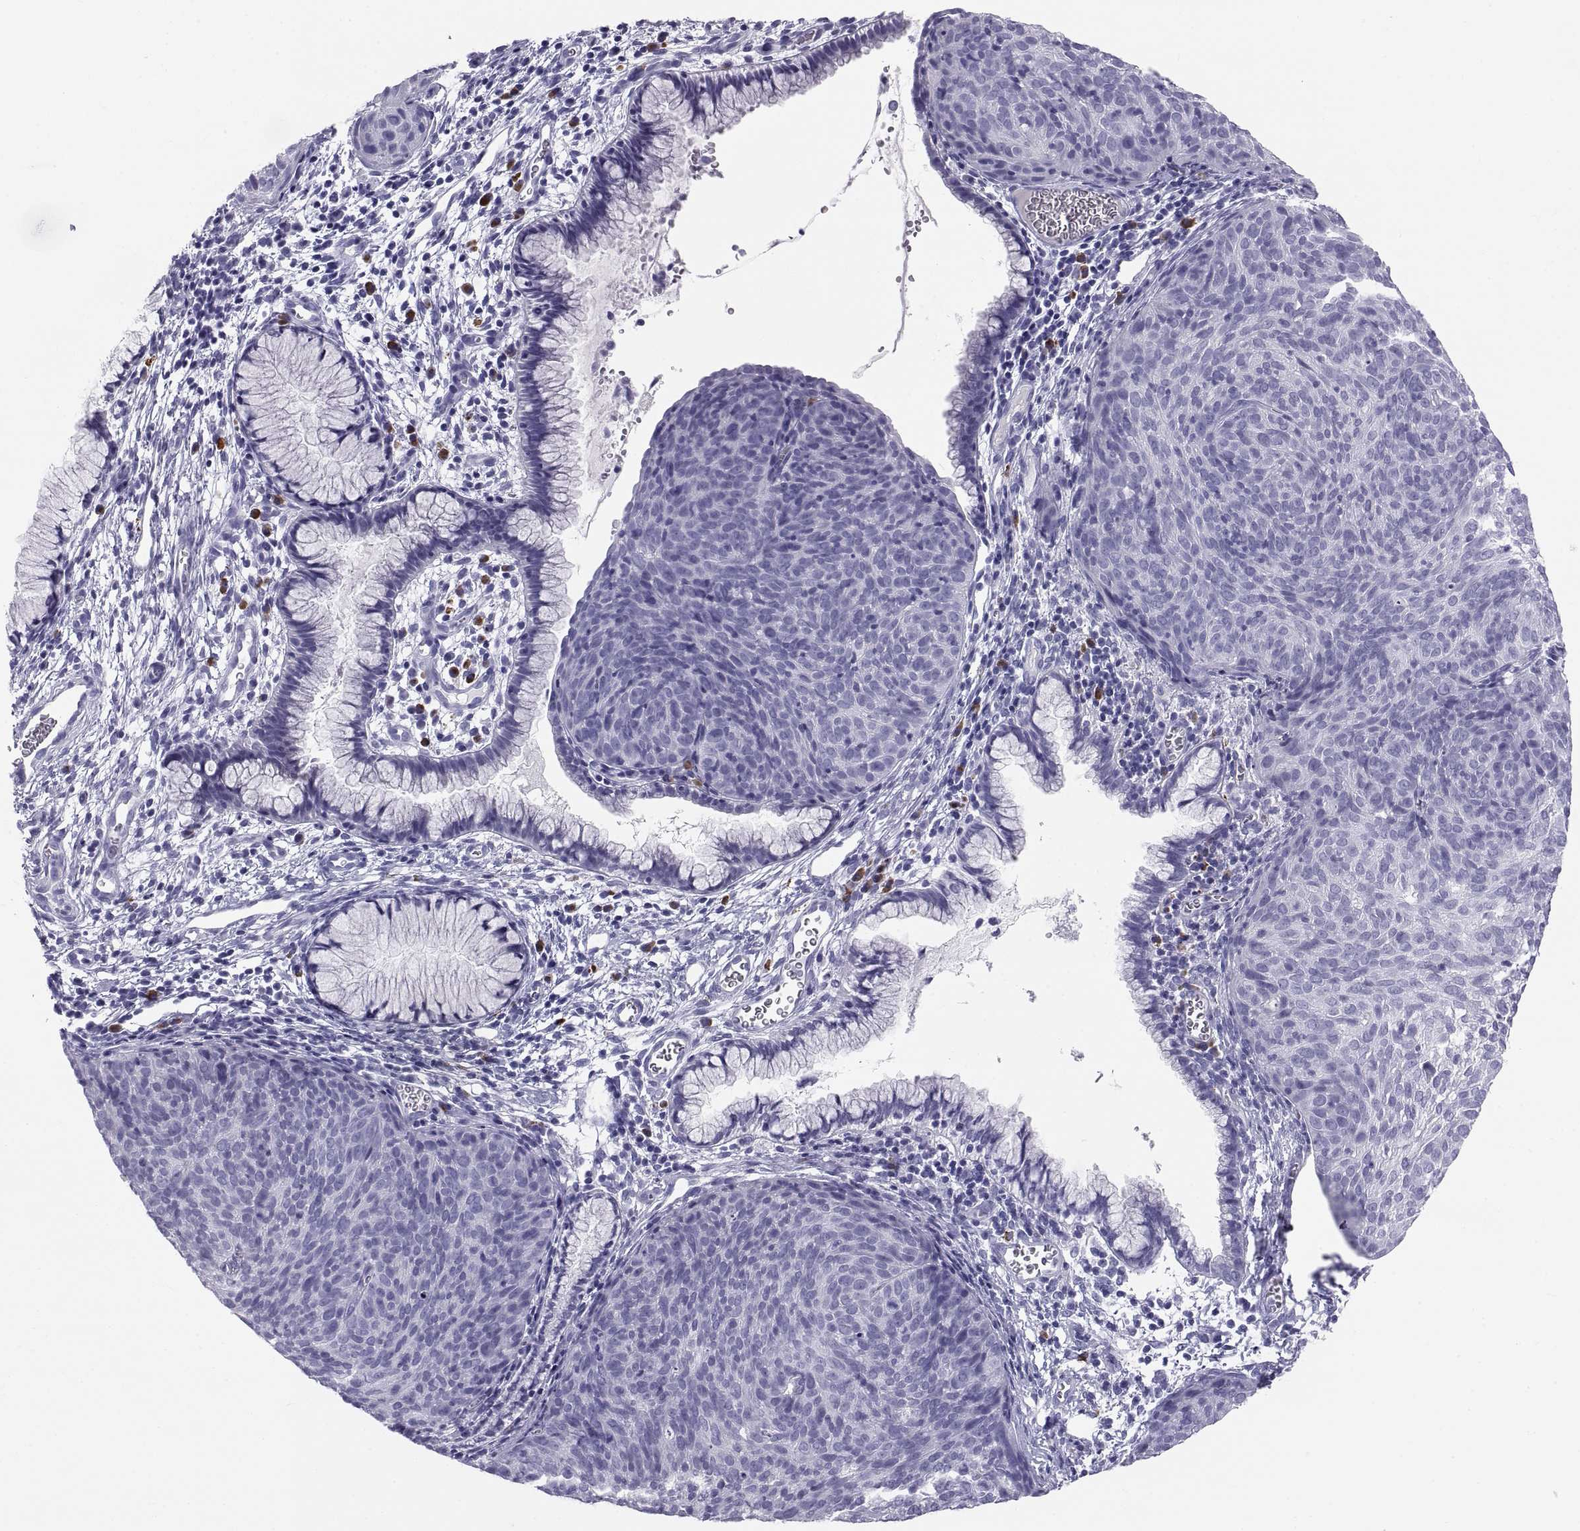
{"staining": {"intensity": "negative", "quantity": "none", "location": "none"}, "tissue": "cervical cancer", "cell_type": "Tumor cells", "image_type": "cancer", "snomed": [{"axis": "morphology", "description": "Squamous cell carcinoma, NOS"}, {"axis": "topography", "description": "Cervix"}], "caption": "Cervical cancer was stained to show a protein in brown. There is no significant staining in tumor cells.", "gene": "CT47A10", "patient": {"sex": "female", "age": 39}}